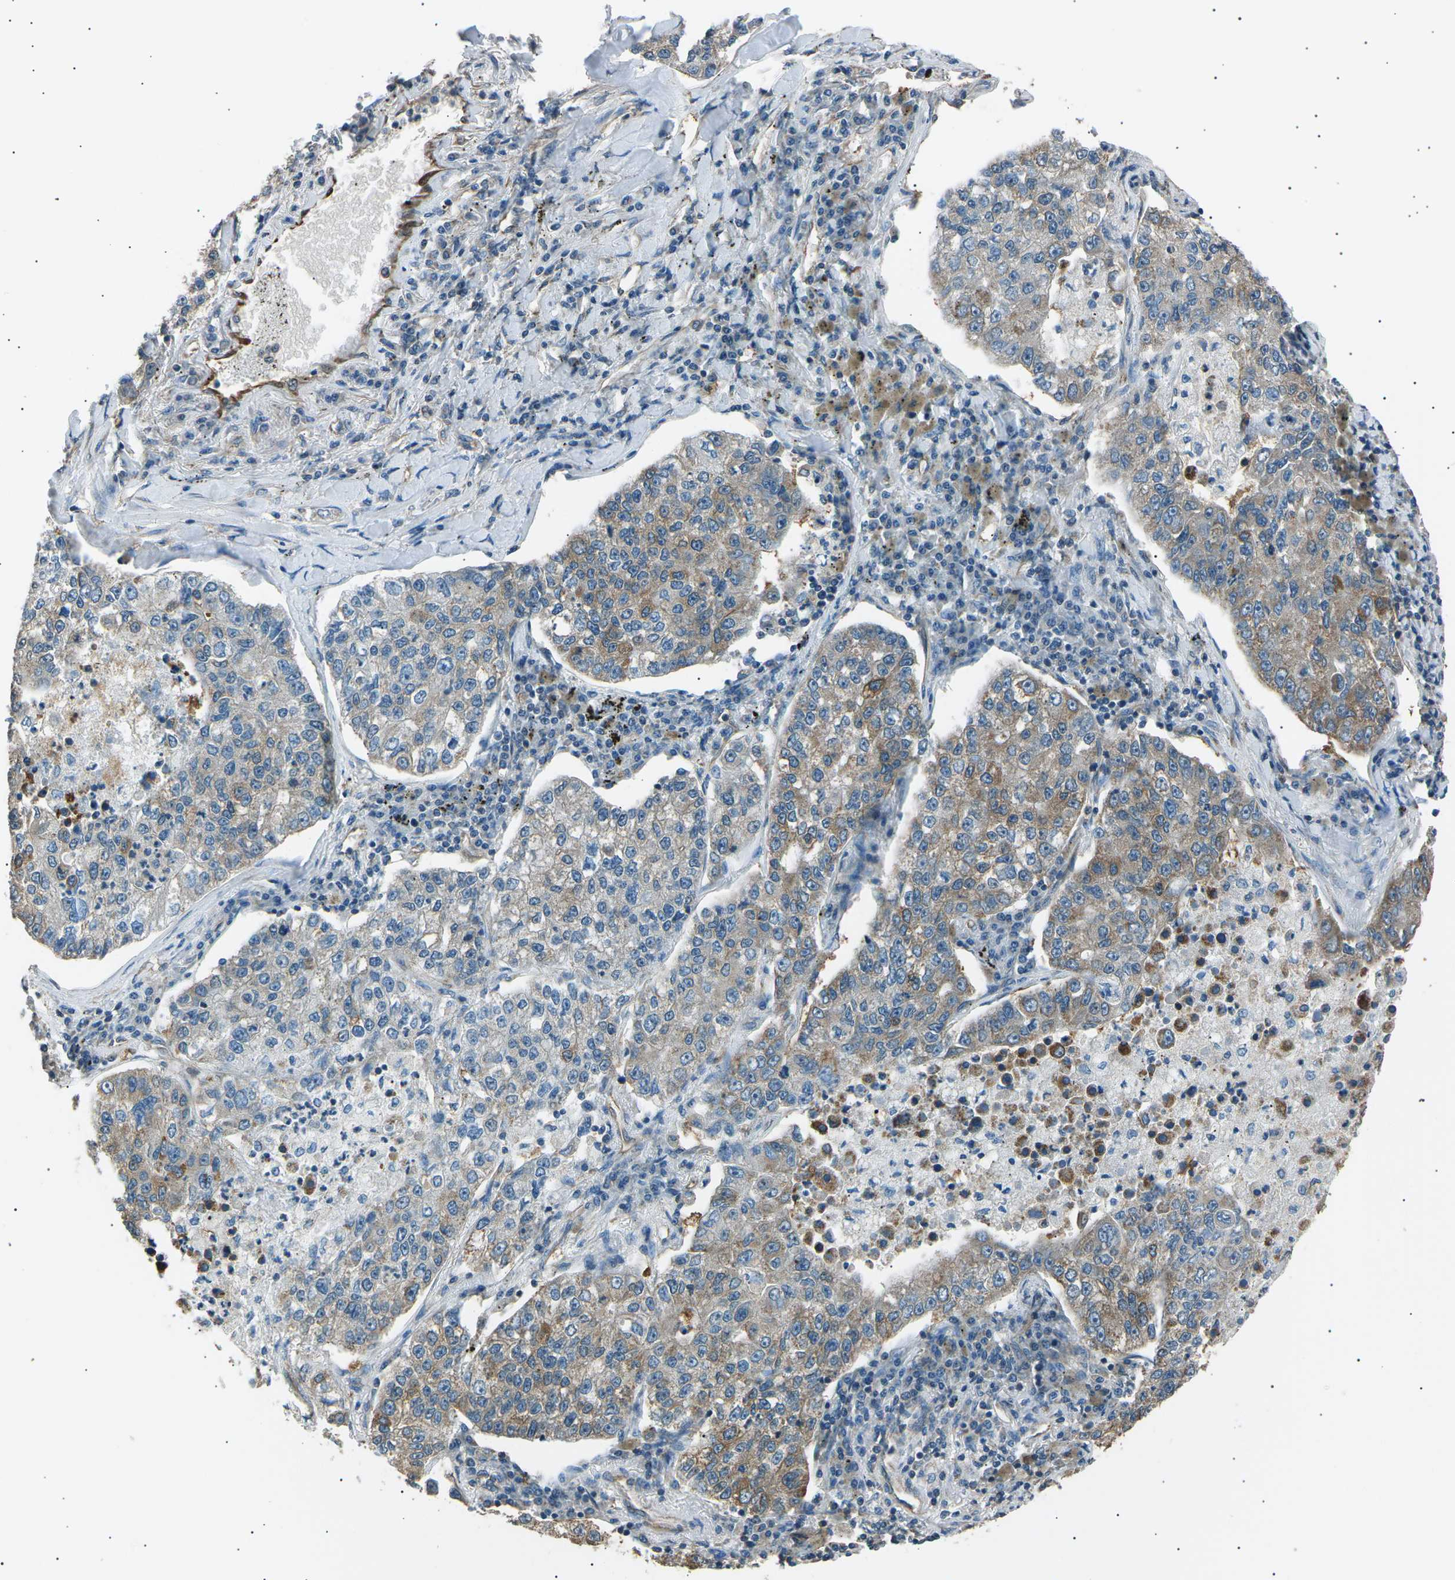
{"staining": {"intensity": "moderate", "quantity": ">75%", "location": "cytoplasmic/membranous"}, "tissue": "lung cancer", "cell_type": "Tumor cells", "image_type": "cancer", "snomed": [{"axis": "morphology", "description": "Adenocarcinoma, NOS"}, {"axis": "topography", "description": "Lung"}], "caption": "Protein staining of lung cancer tissue demonstrates moderate cytoplasmic/membranous positivity in about >75% of tumor cells.", "gene": "SLK", "patient": {"sex": "male", "age": 49}}